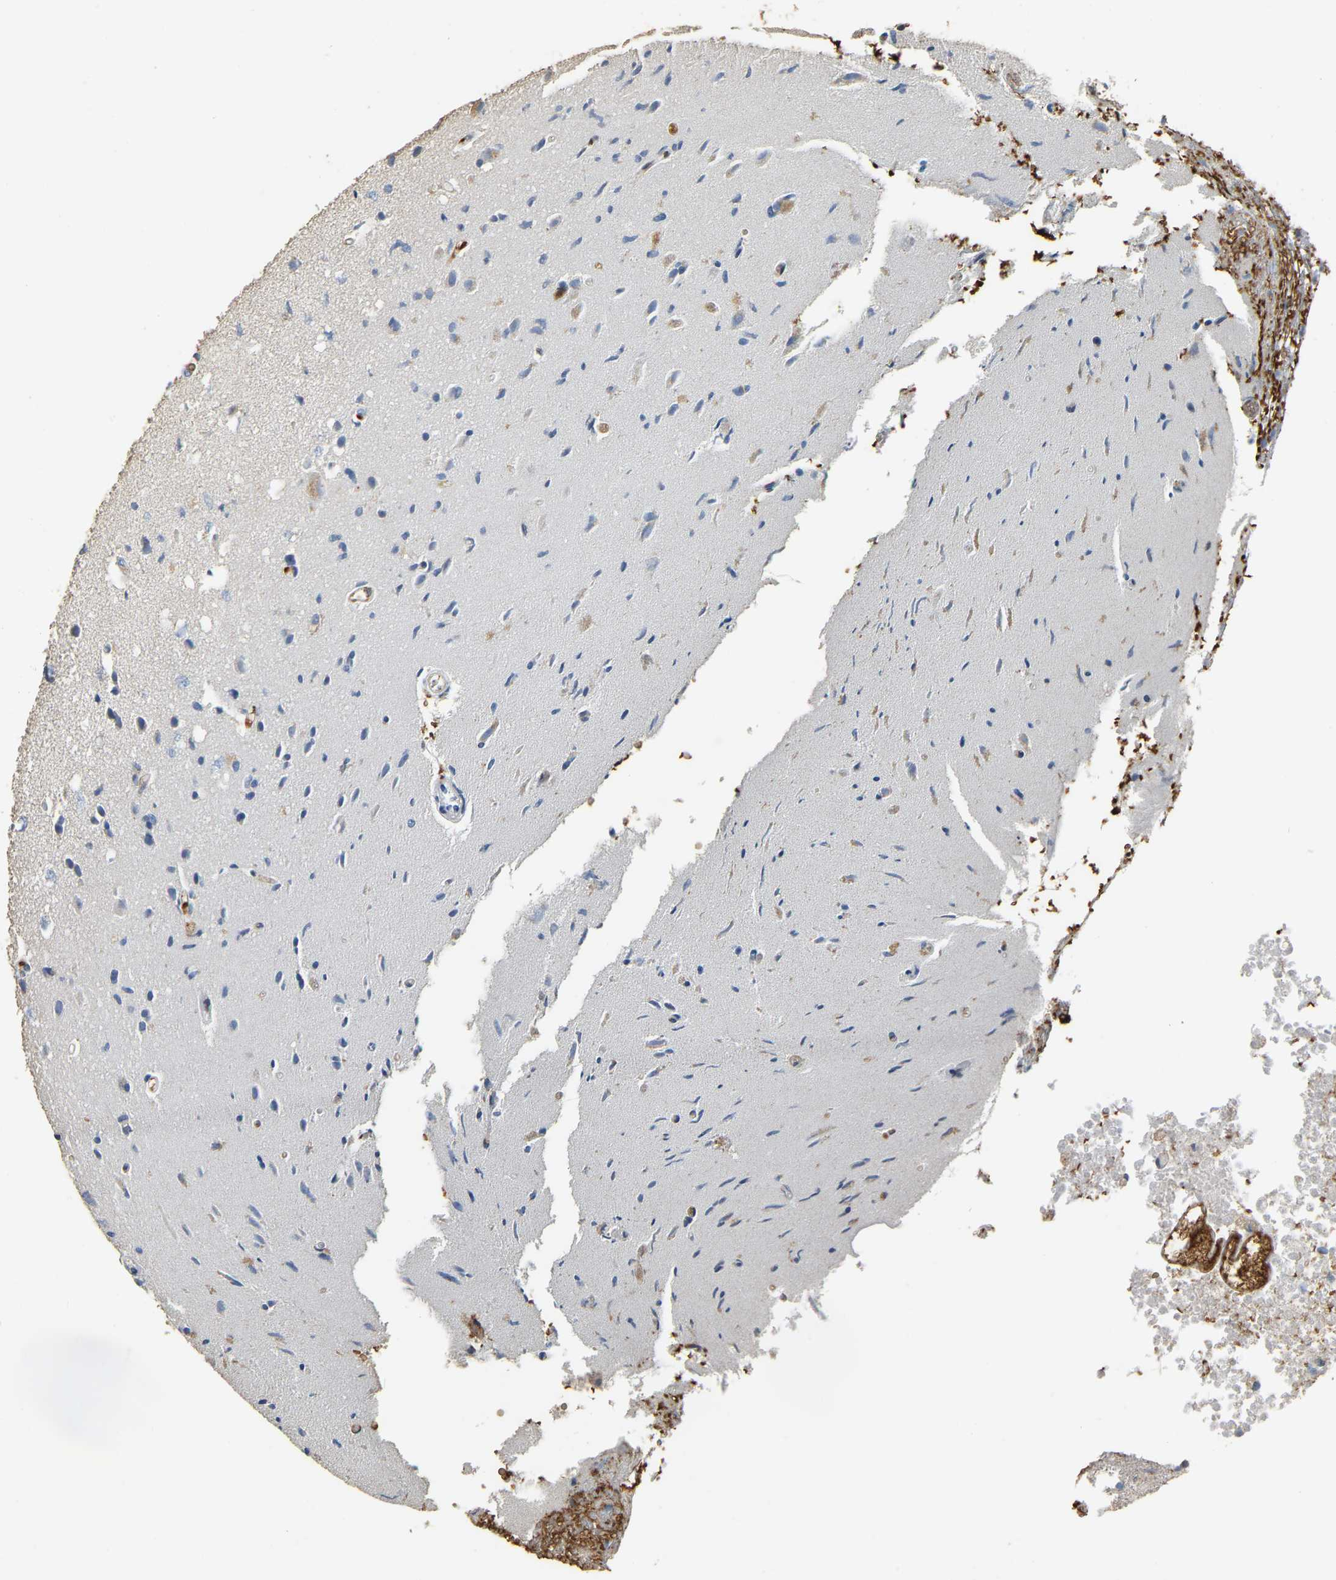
{"staining": {"intensity": "weak", "quantity": "25%-75%", "location": "cytoplasmic/membranous"}, "tissue": "glioma", "cell_type": "Tumor cells", "image_type": "cancer", "snomed": [{"axis": "morphology", "description": "Glioma, malignant, High grade"}, {"axis": "topography", "description": "Brain"}], "caption": "This photomicrograph shows malignant glioma (high-grade) stained with IHC to label a protein in brown. The cytoplasmic/membranous of tumor cells show weak positivity for the protein. Nuclei are counter-stained blue.", "gene": "CFAP298", "patient": {"sex": "female", "age": 59}}